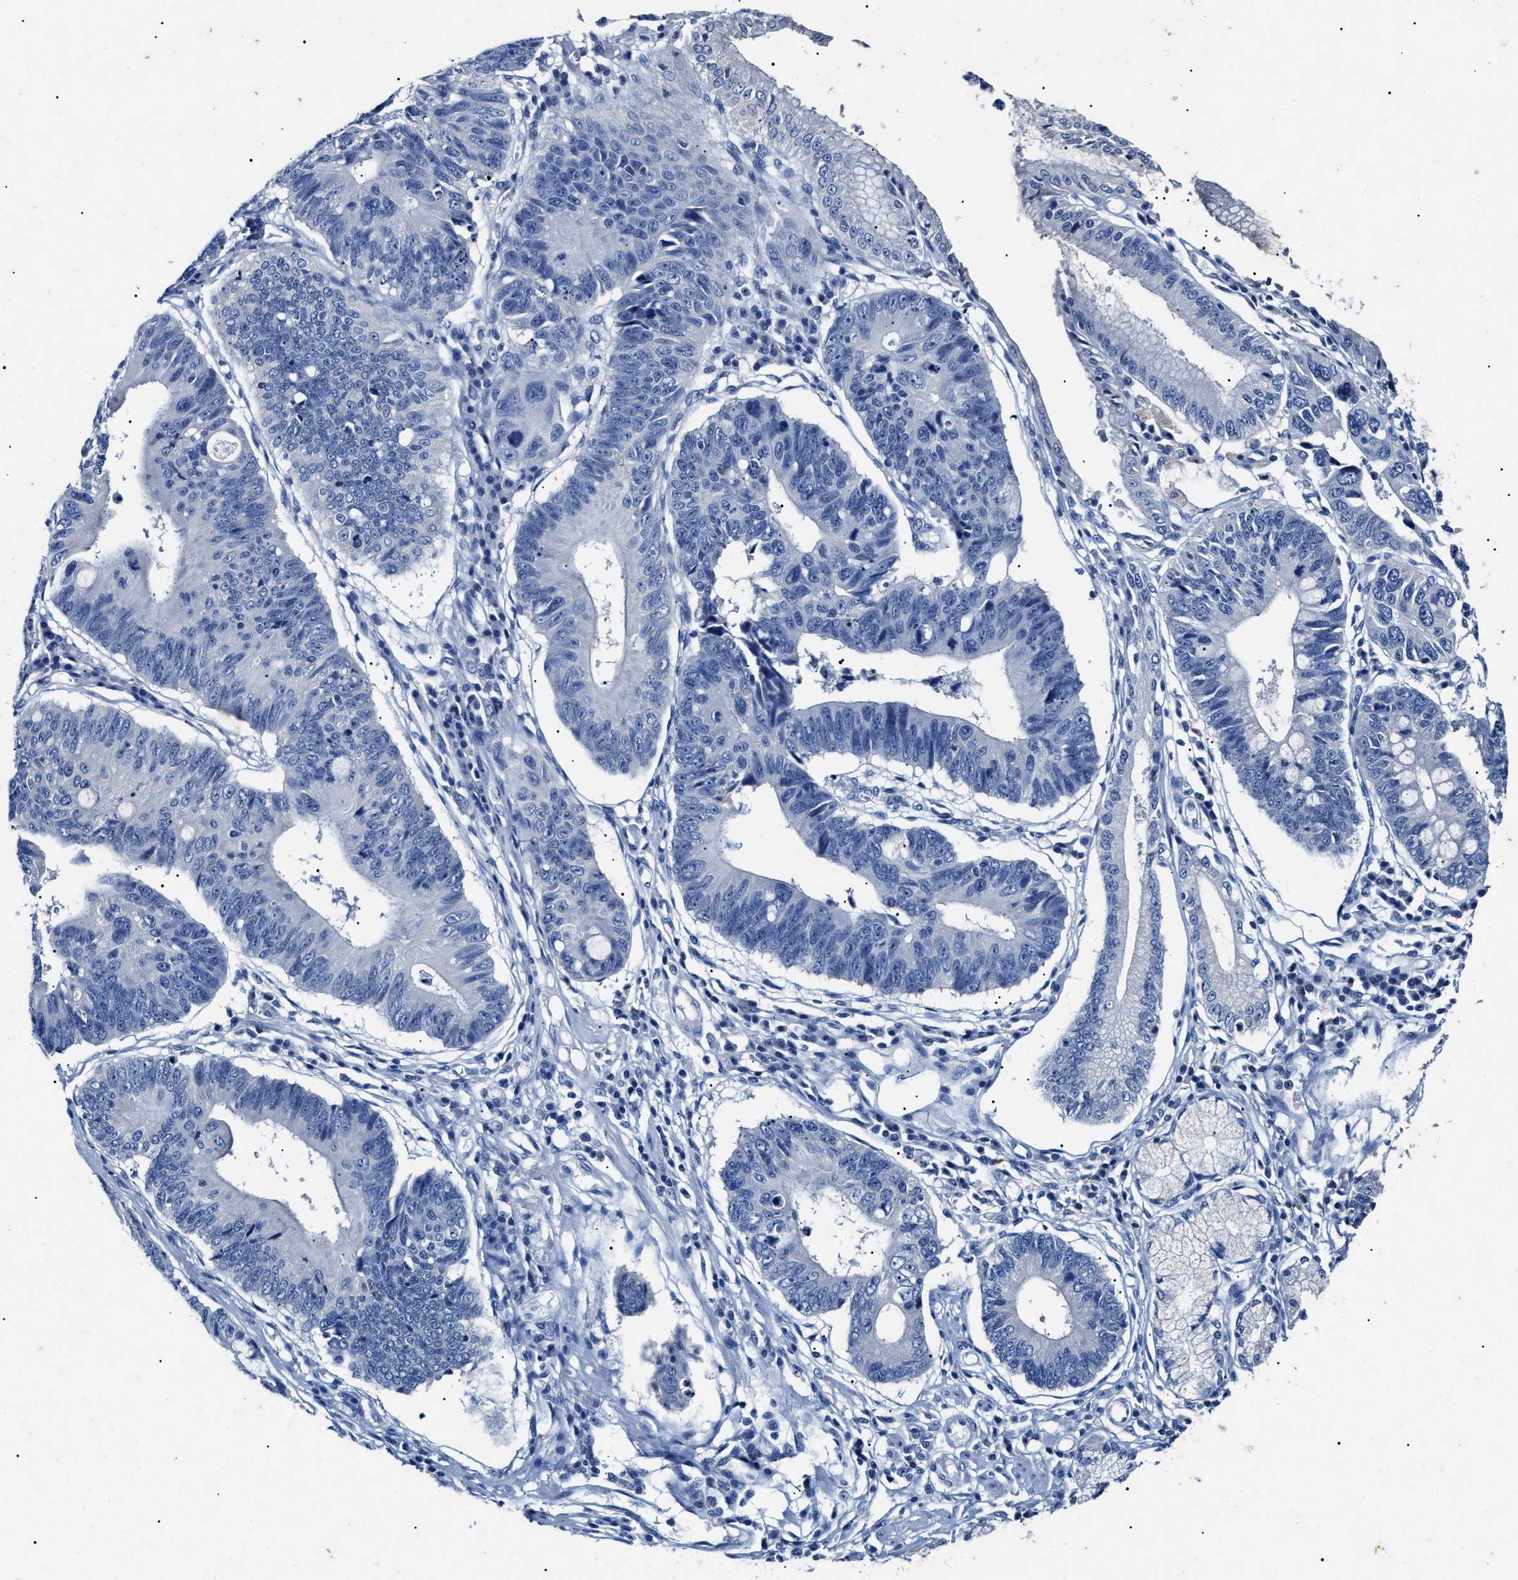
{"staining": {"intensity": "negative", "quantity": "none", "location": "none"}, "tissue": "stomach cancer", "cell_type": "Tumor cells", "image_type": "cancer", "snomed": [{"axis": "morphology", "description": "Adenocarcinoma, NOS"}, {"axis": "topography", "description": "Stomach"}], "caption": "Immunohistochemistry image of stomach cancer (adenocarcinoma) stained for a protein (brown), which reveals no positivity in tumor cells.", "gene": "LRRC8E", "patient": {"sex": "male", "age": 59}}